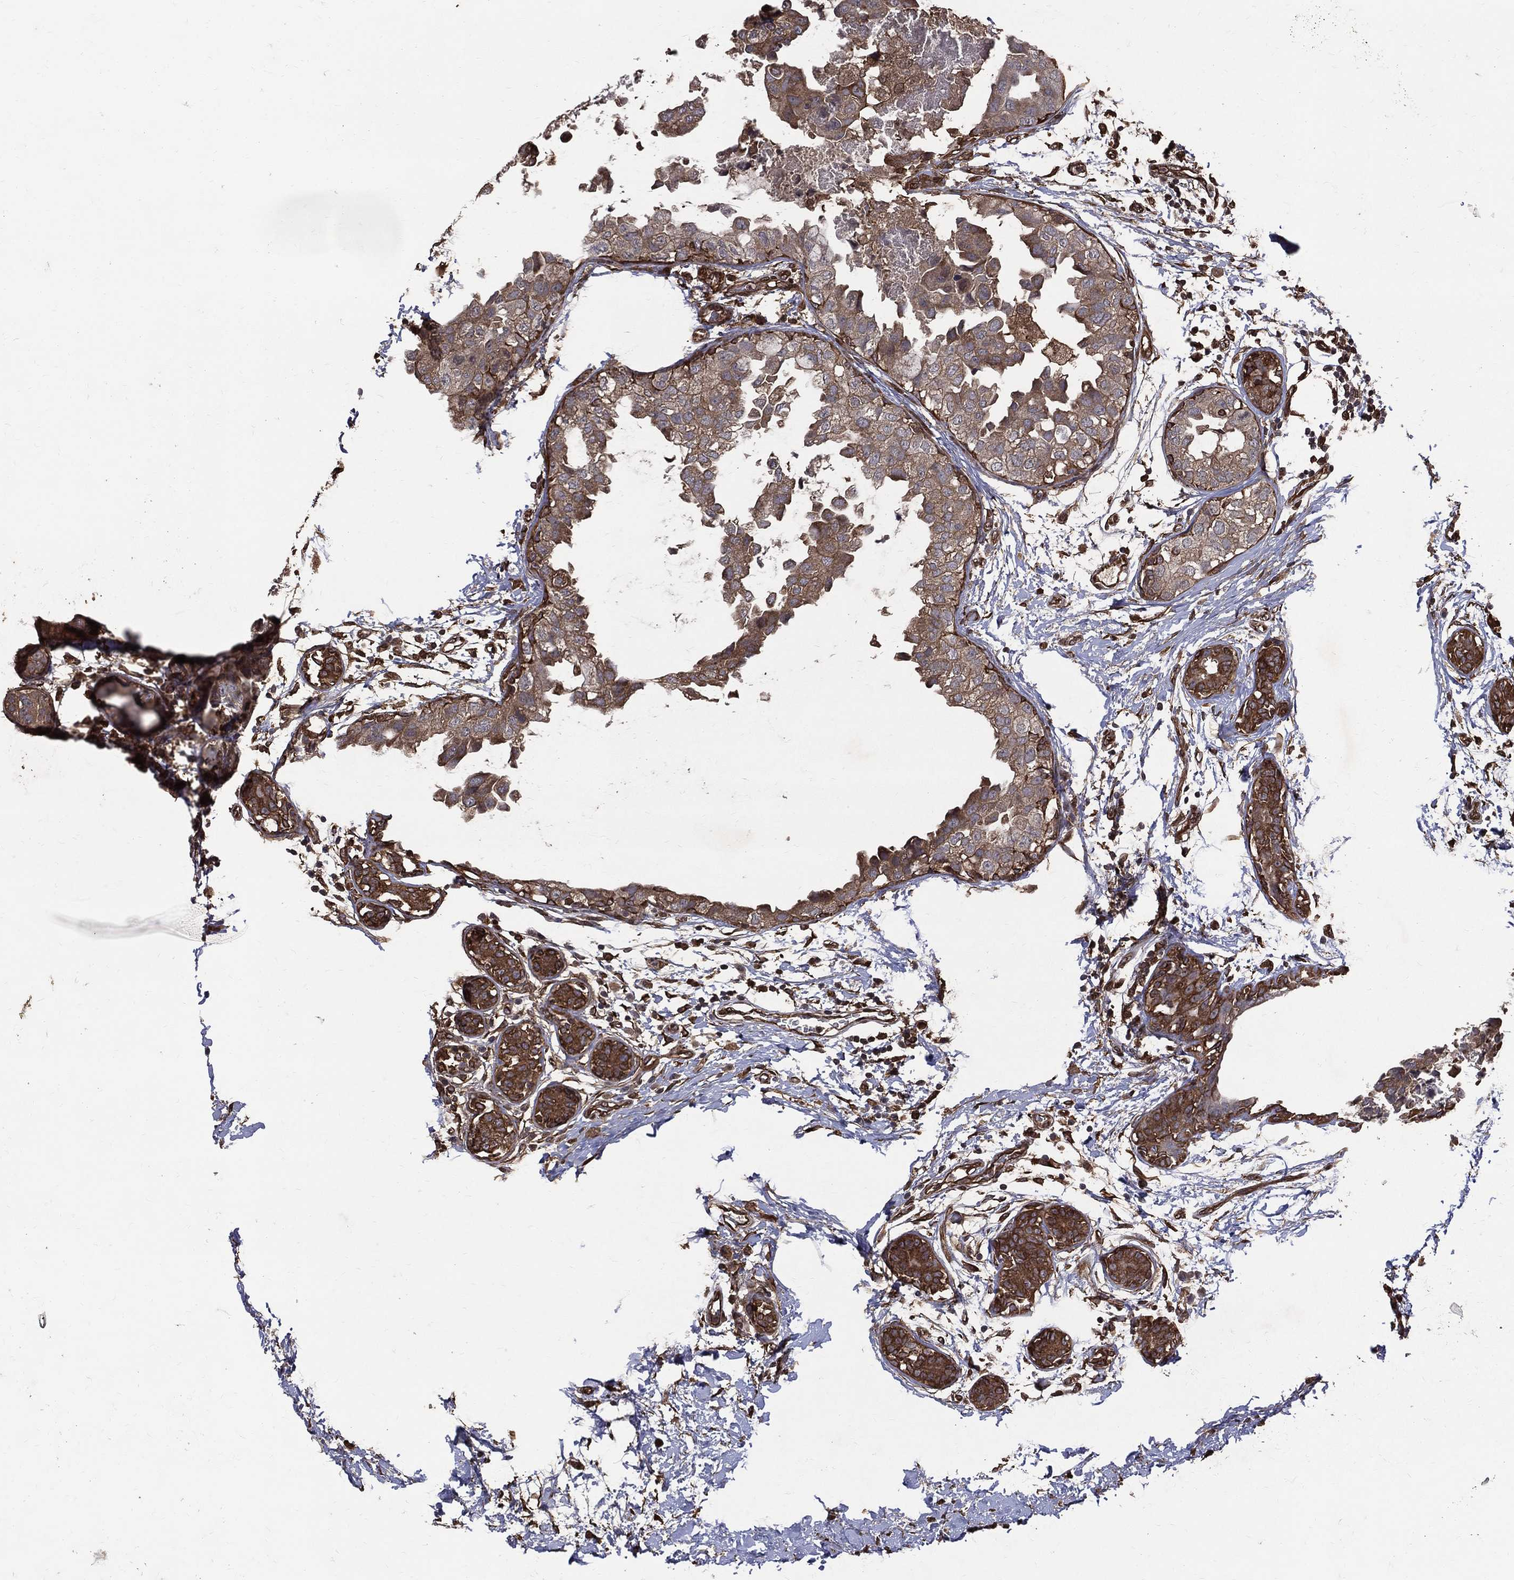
{"staining": {"intensity": "moderate", "quantity": "25%-75%", "location": "cytoplasmic/membranous"}, "tissue": "breast cancer", "cell_type": "Tumor cells", "image_type": "cancer", "snomed": [{"axis": "morphology", "description": "Normal tissue, NOS"}, {"axis": "morphology", "description": "Duct carcinoma"}, {"axis": "topography", "description": "Breast"}], "caption": "Protein expression analysis of human breast cancer (infiltrating ductal carcinoma) reveals moderate cytoplasmic/membranous staining in approximately 25%-75% of tumor cells. The protein of interest is shown in brown color, while the nuclei are stained blue.", "gene": "DPYSL2", "patient": {"sex": "female", "age": 40}}